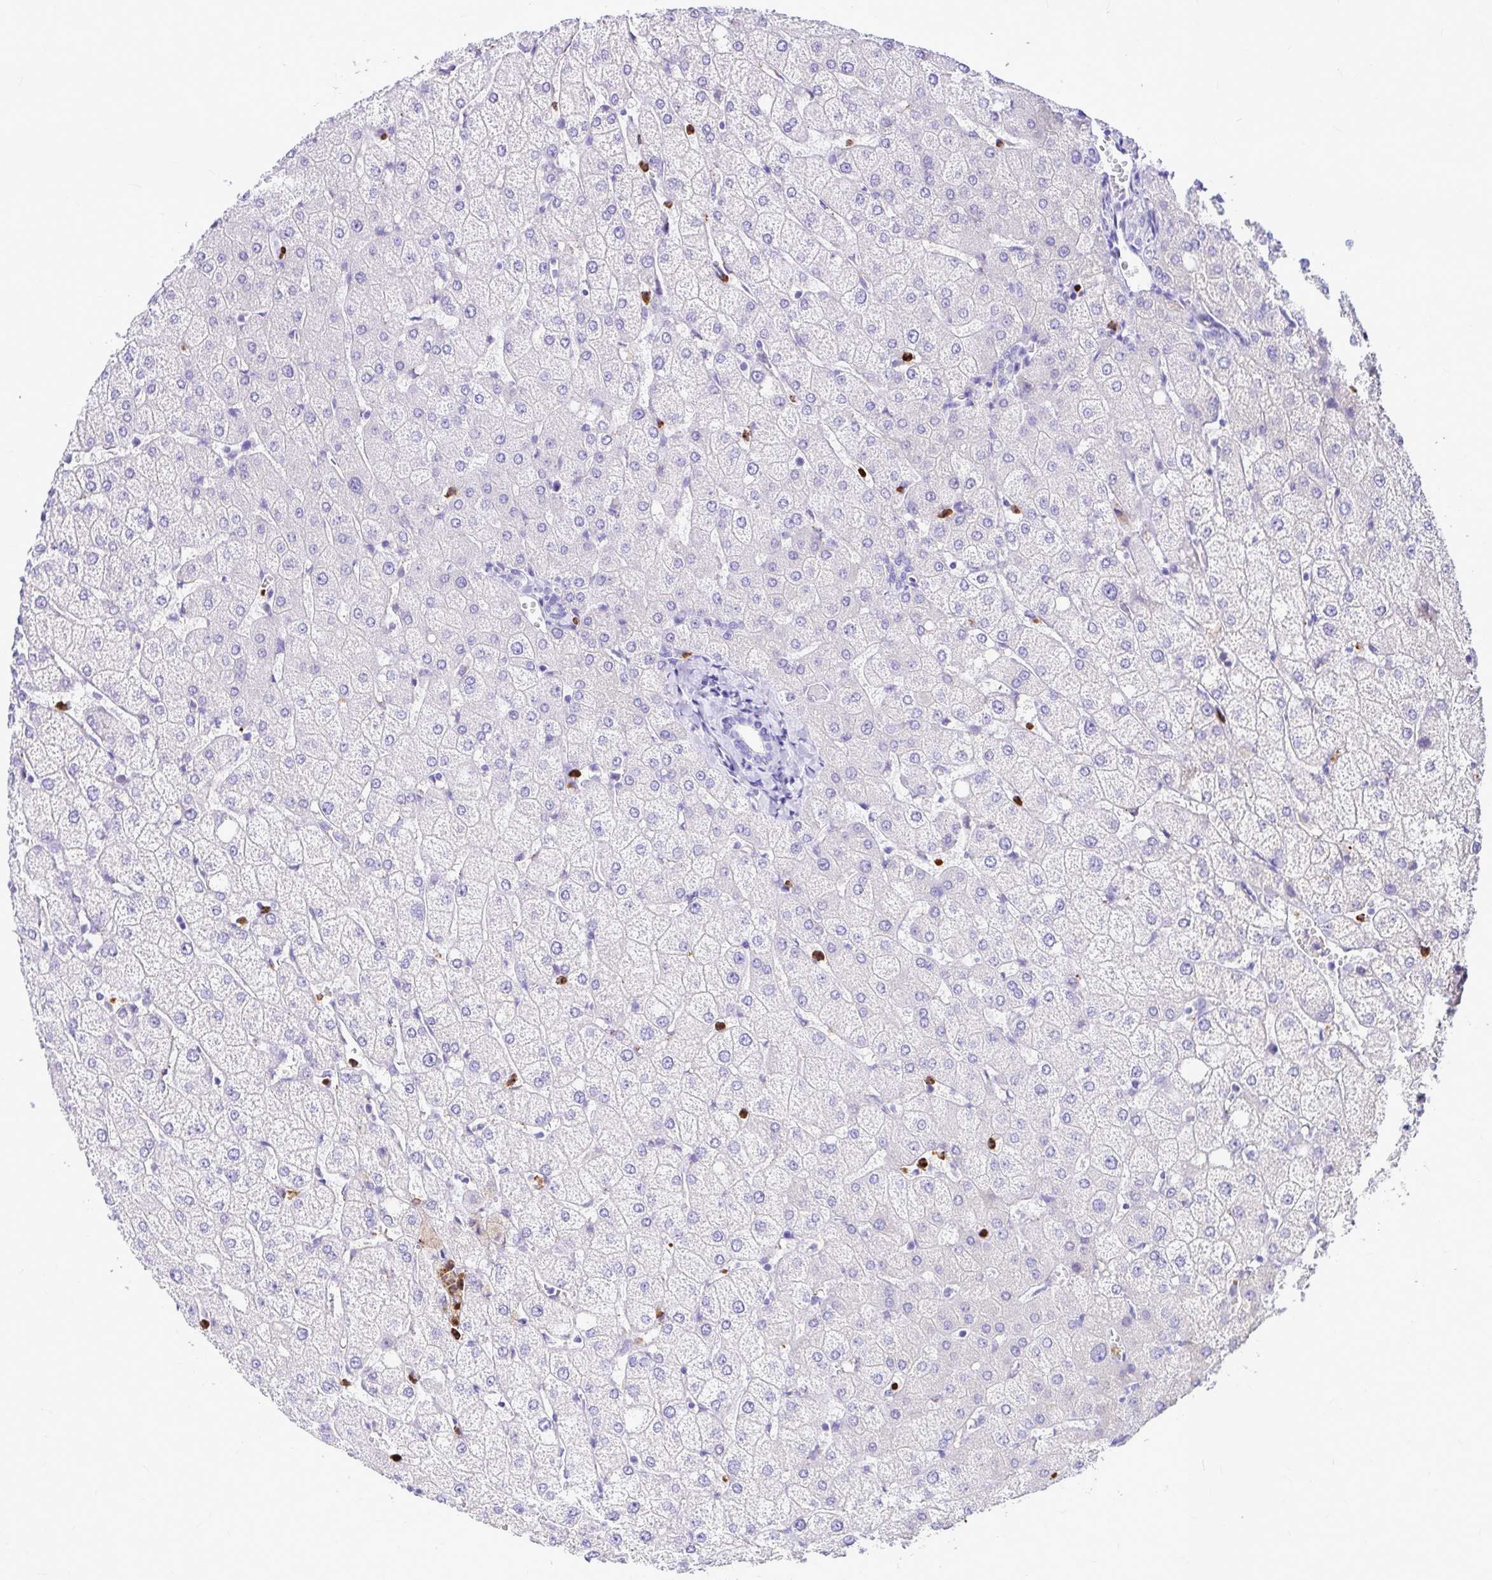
{"staining": {"intensity": "negative", "quantity": "none", "location": "none"}, "tissue": "liver", "cell_type": "Cholangiocytes", "image_type": "normal", "snomed": [{"axis": "morphology", "description": "Normal tissue, NOS"}, {"axis": "topography", "description": "Liver"}], "caption": "Image shows no significant protein staining in cholangiocytes of benign liver.", "gene": "CLEC1B", "patient": {"sex": "female", "age": 54}}